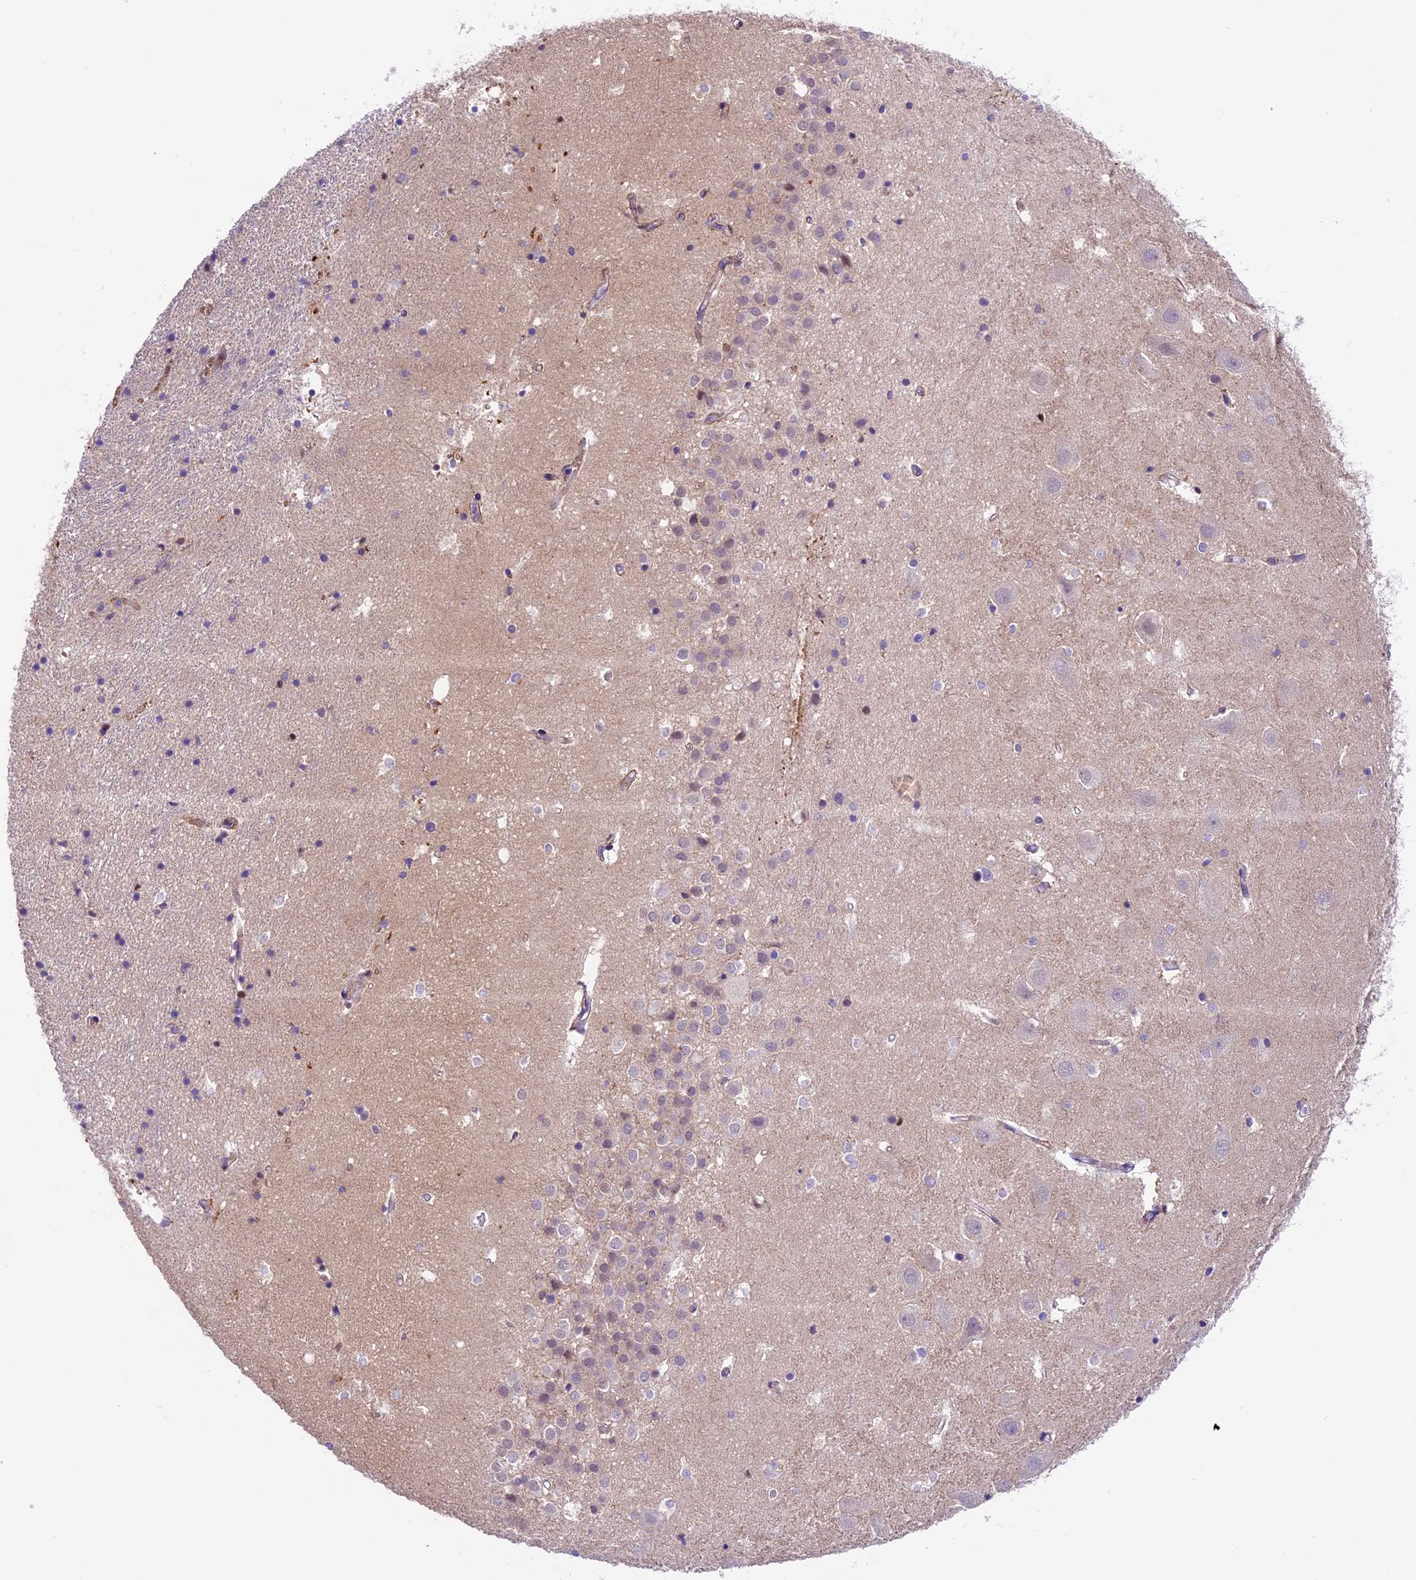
{"staining": {"intensity": "negative", "quantity": "none", "location": "none"}, "tissue": "hippocampus", "cell_type": "Glial cells", "image_type": "normal", "snomed": [{"axis": "morphology", "description": "Normal tissue, NOS"}, {"axis": "topography", "description": "Hippocampus"}], "caption": "Hippocampus stained for a protein using IHC shows no positivity glial cells.", "gene": "SHKBP1", "patient": {"sex": "female", "age": 52}}